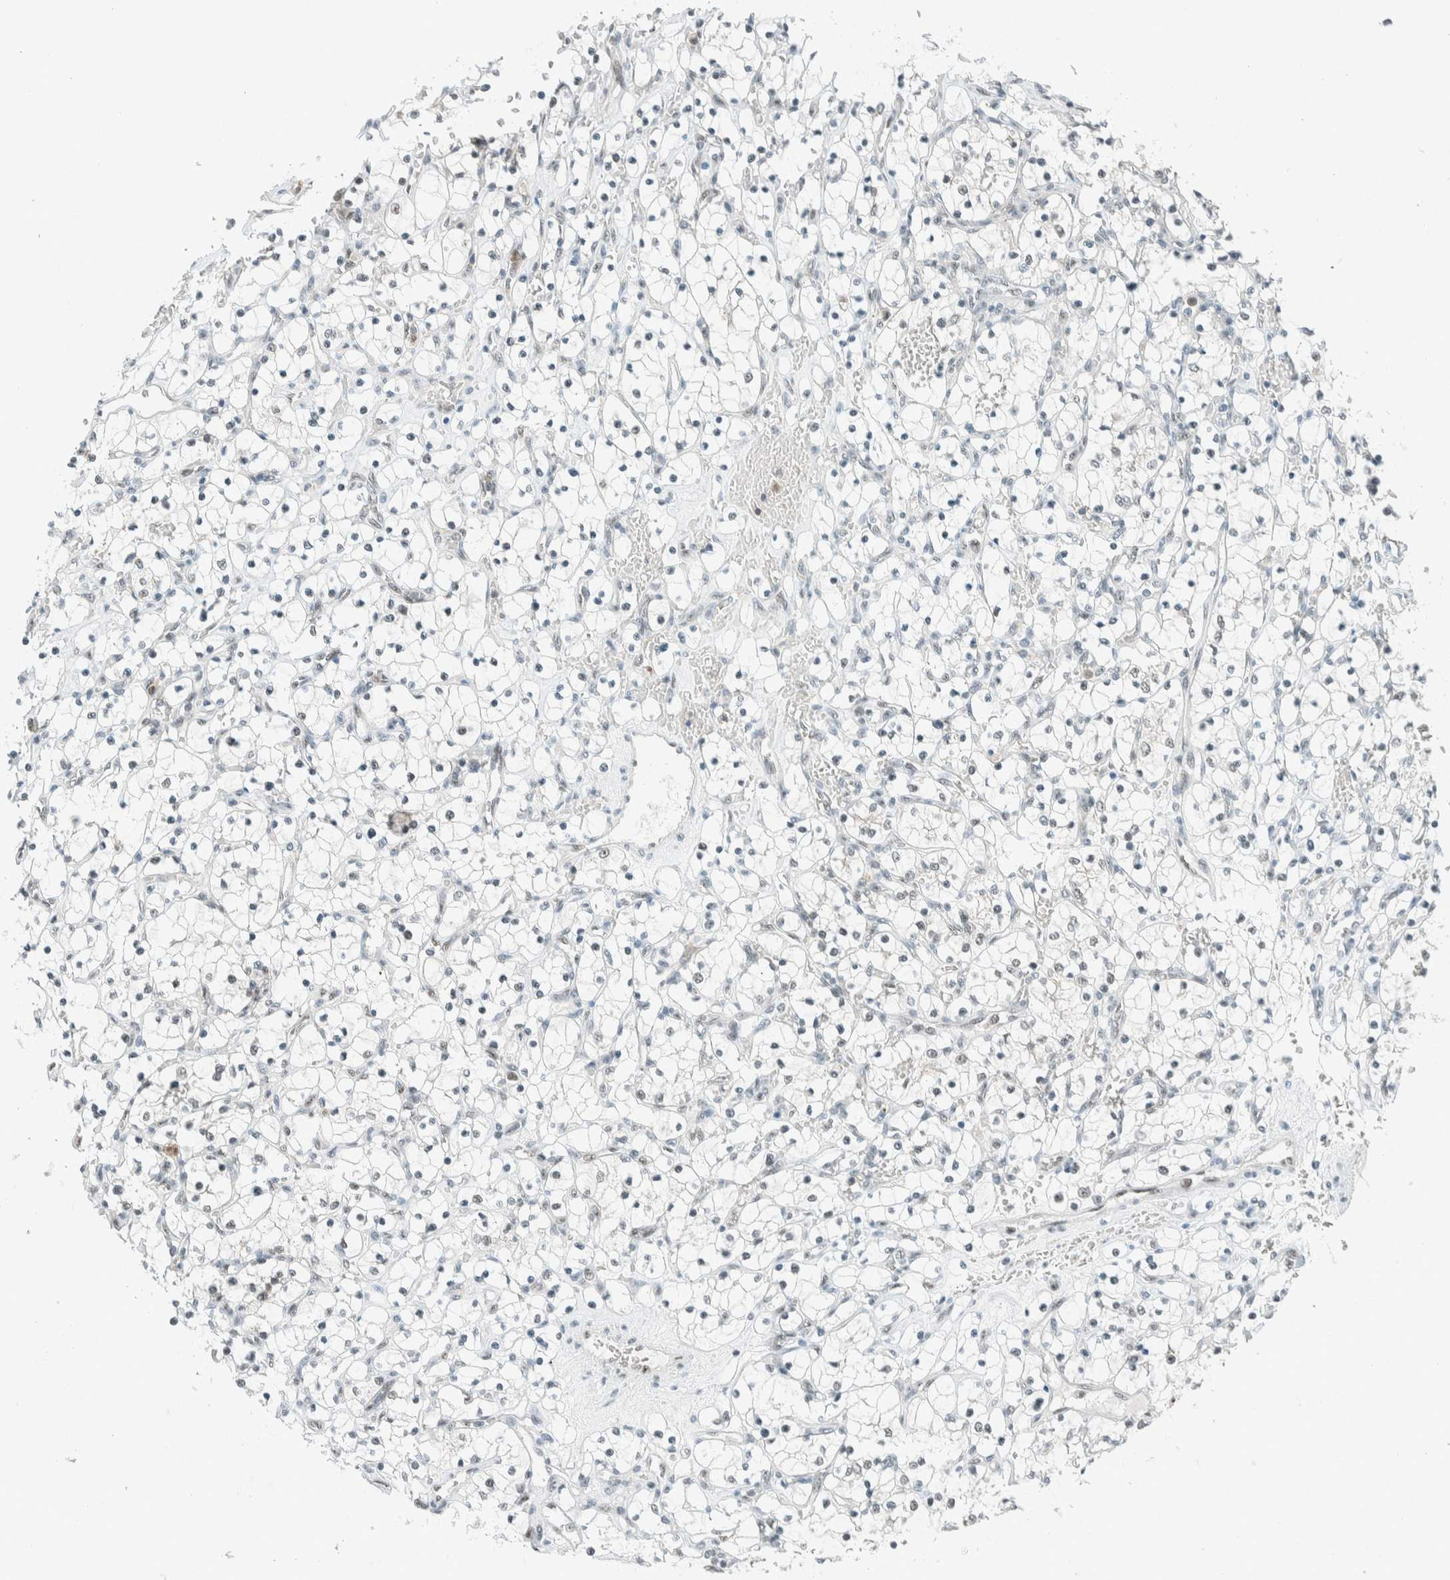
{"staining": {"intensity": "weak", "quantity": "<25%", "location": "nuclear"}, "tissue": "renal cancer", "cell_type": "Tumor cells", "image_type": "cancer", "snomed": [{"axis": "morphology", "description": "Adenocarcinoma, NOS"}, {"axis": "topography", "description": "Kidney"}], "caption": "DAB (3,3'-diaminobenzidine) immunohistochemical staining of adenocarcinoma (renal) demonstrates no significant positivity in tumor cells.", "gene": "CYSRT1", "patient": {"sex": "female", "age": 69}}